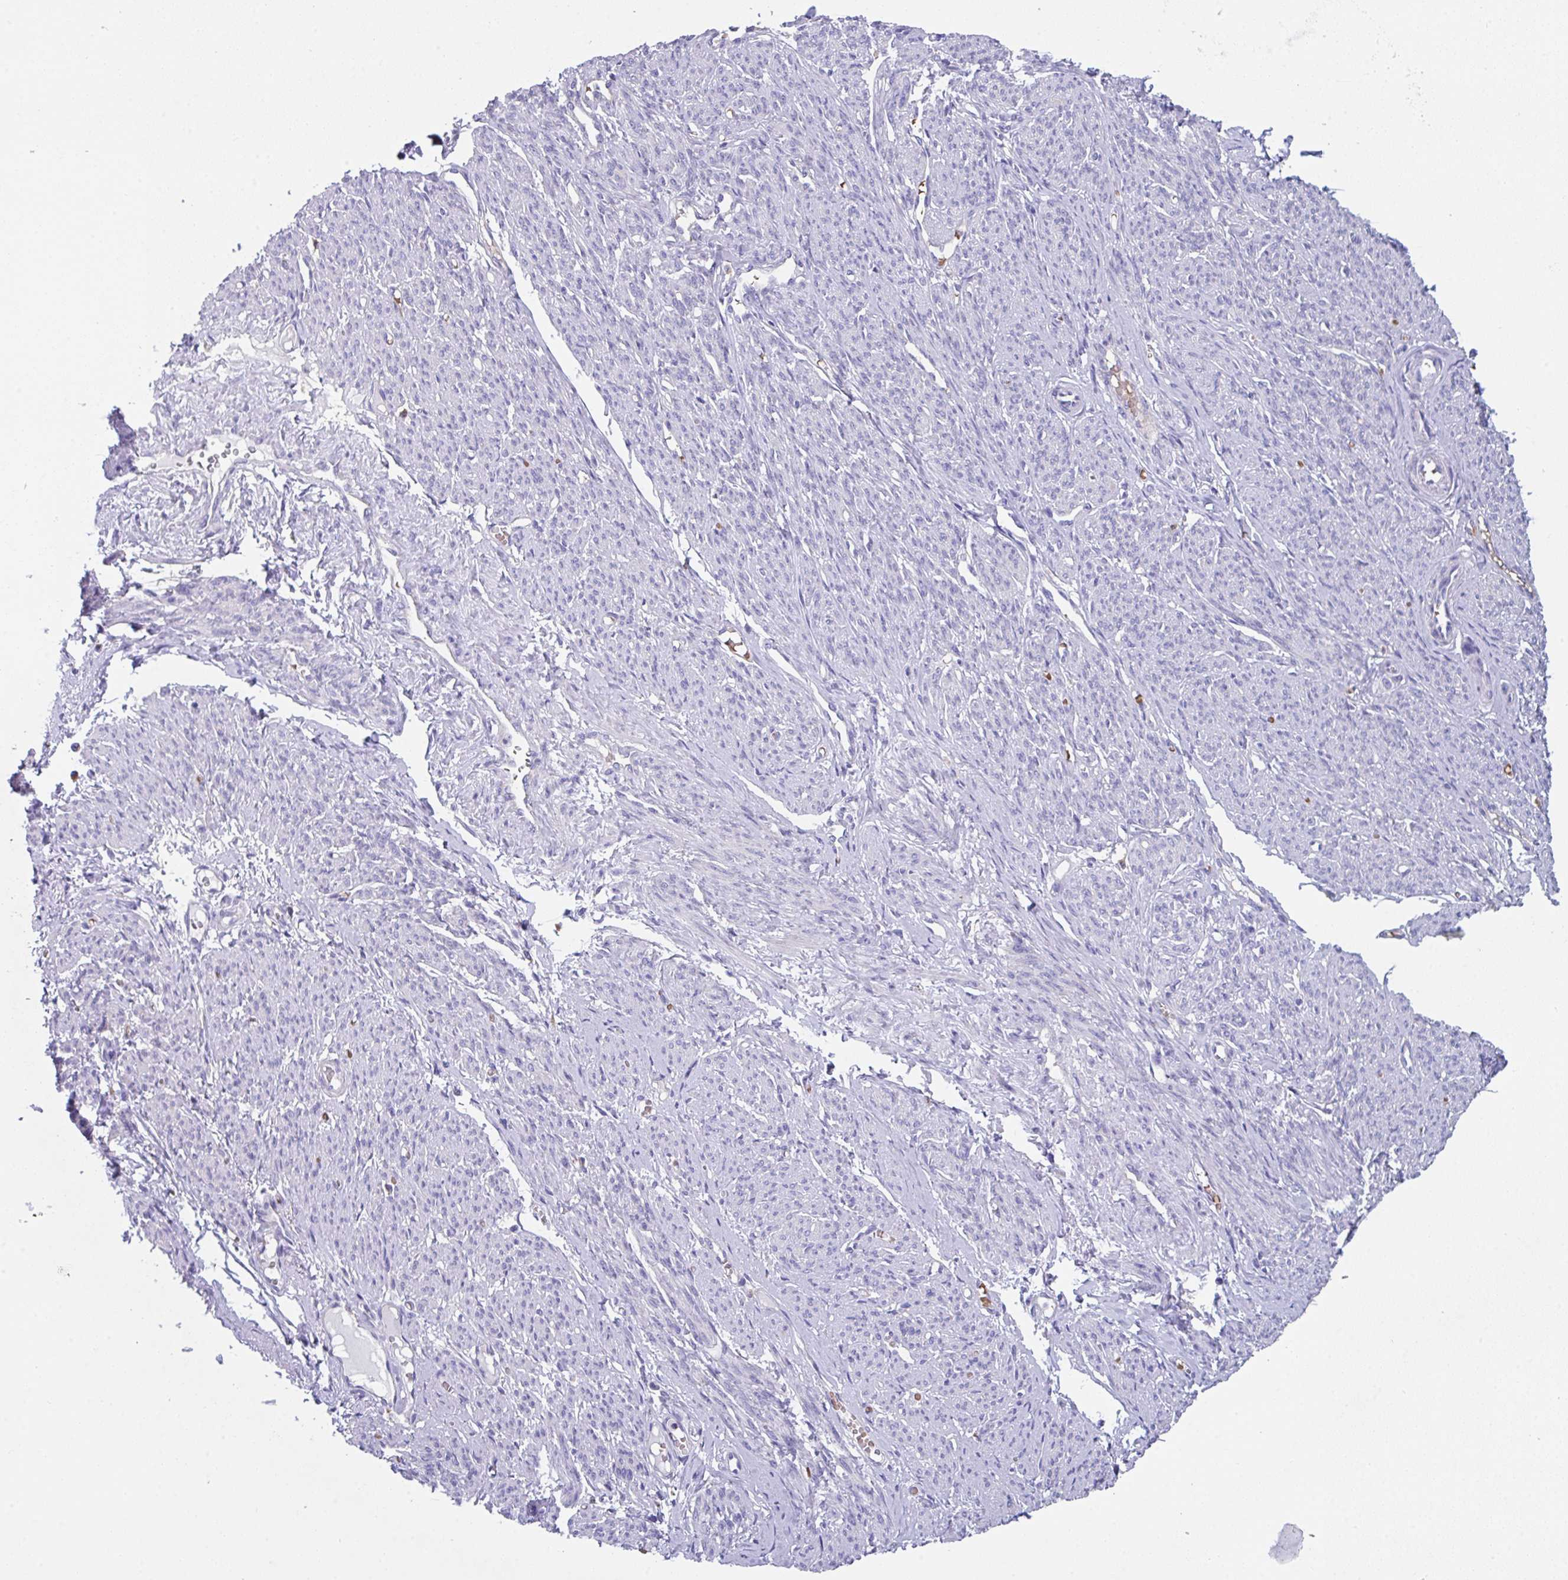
{"staining": {"intensity": "negative", "quantity": "none", "location": "none"}, "tissue": "smooth muscle", "cell_type": "Smooth muscle cells", "image_type": "normal", "snomed": [{"axis": "morphology", "description": "Normal tissue, NOS"}, {"axis": "topography", "description": "Smooth muscle"}], "caption": "Smooth muscle stained for a protein using immunohistochemistry exhibits no staining smooth muscle cells.", "gene": "TFAP2C", "patient": {"sex": "female", "age": 65}}